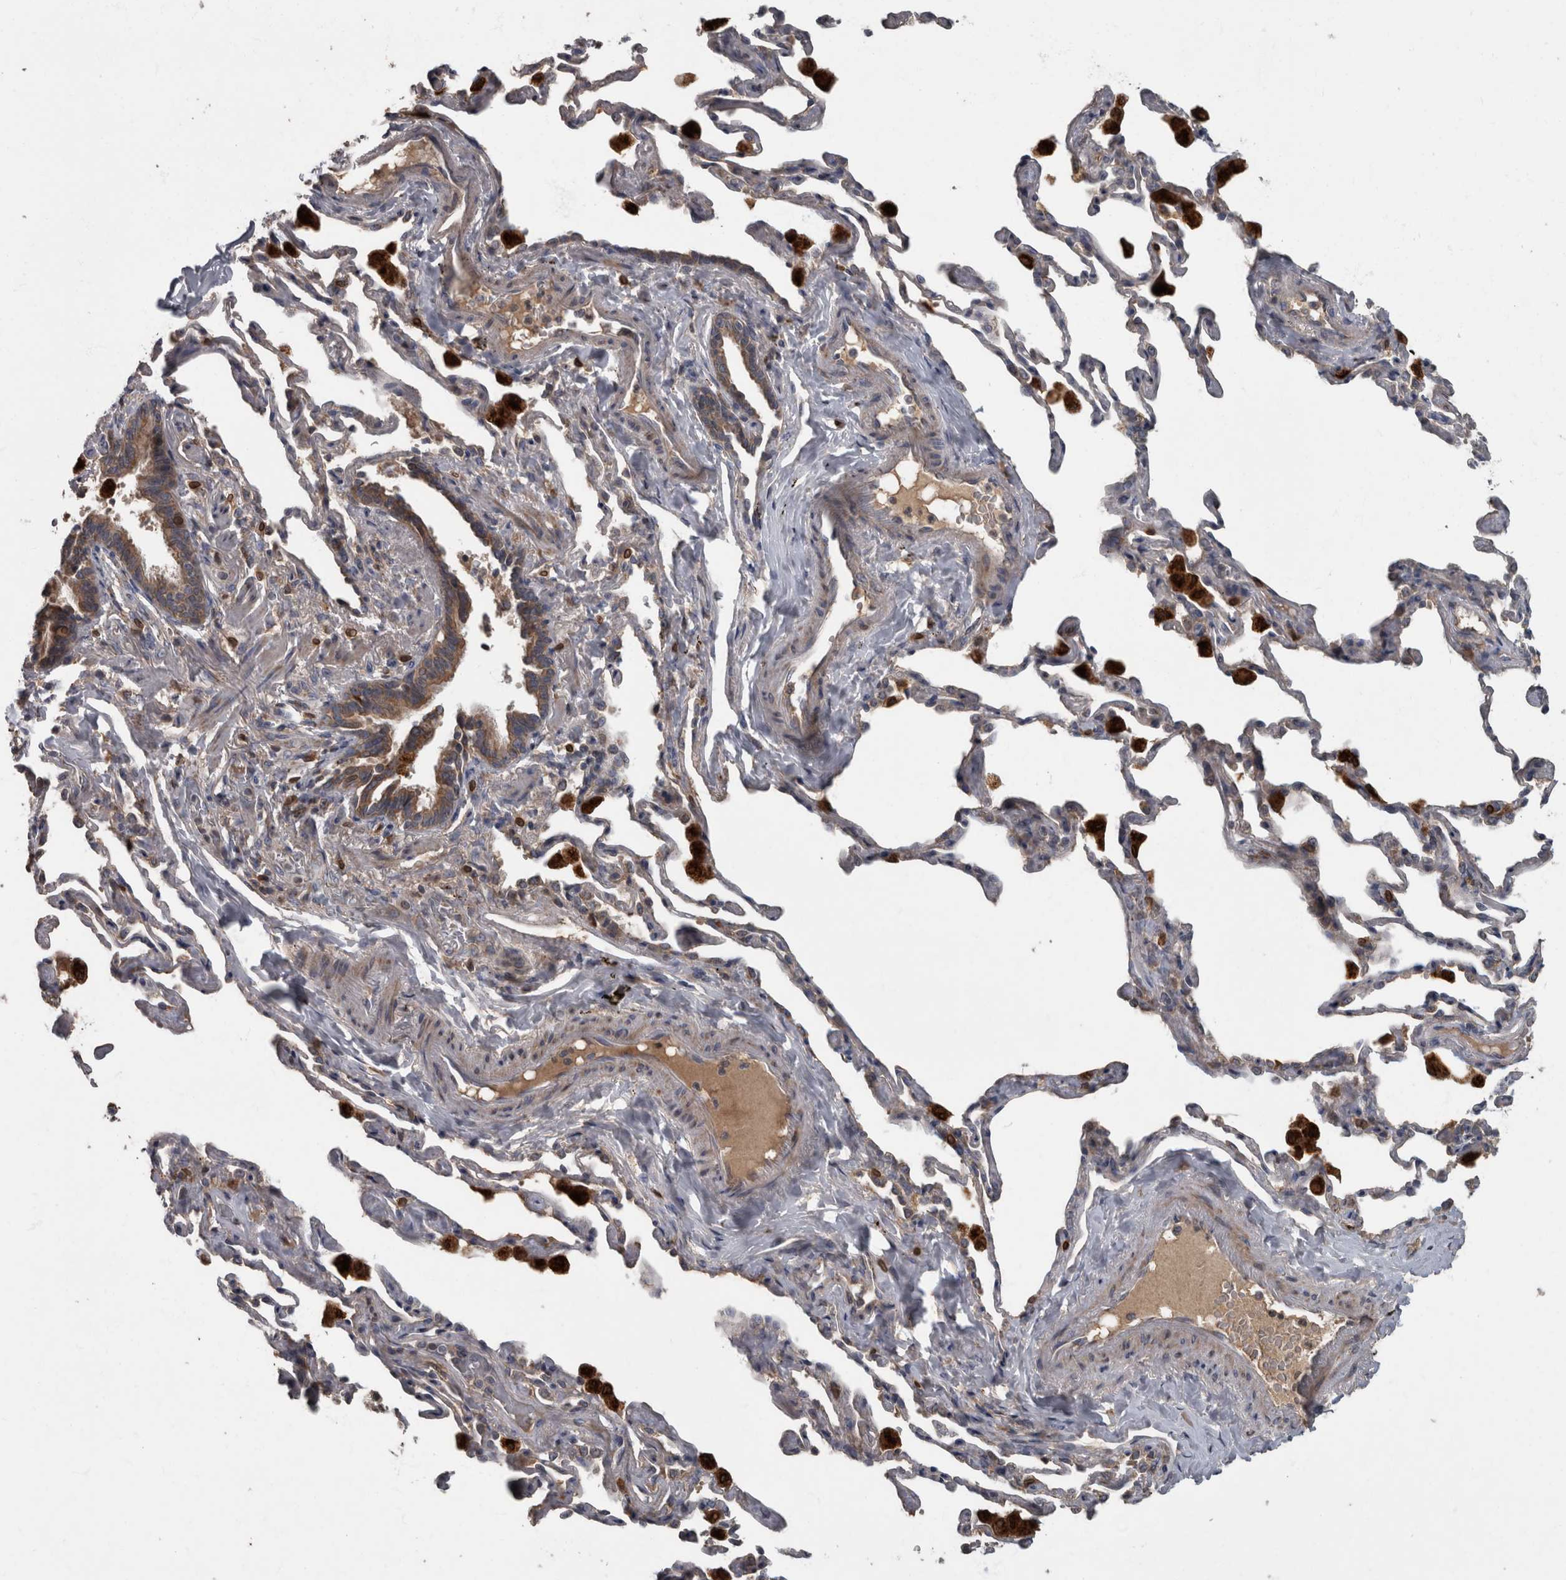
{"staining": {"intensity": "weak", "quantity": "25%-75%", "location": "cytoplasmic/membranous"}, "tissue": "bronchus", "cell_type": "Respiratory epithelial cells", "image_type": "normal", "snomed": [{"axis": "morphology", "description": "Normal tissue, NOS"}, {"axis": "morphology", "description": "Inflammation, NOS"}, {"axis": "topography", "description": "Bronchus"}, {"axis": "topography", "description": "Lung"}], "caption": "Protein staining of normal bronchus exhibits weak cytoplasmic/membranous staining in about 25%-75% of respiratory epithelial cells.", "gene": "PPP1R3C", "patient": {"sex": "female", "age": 46}}